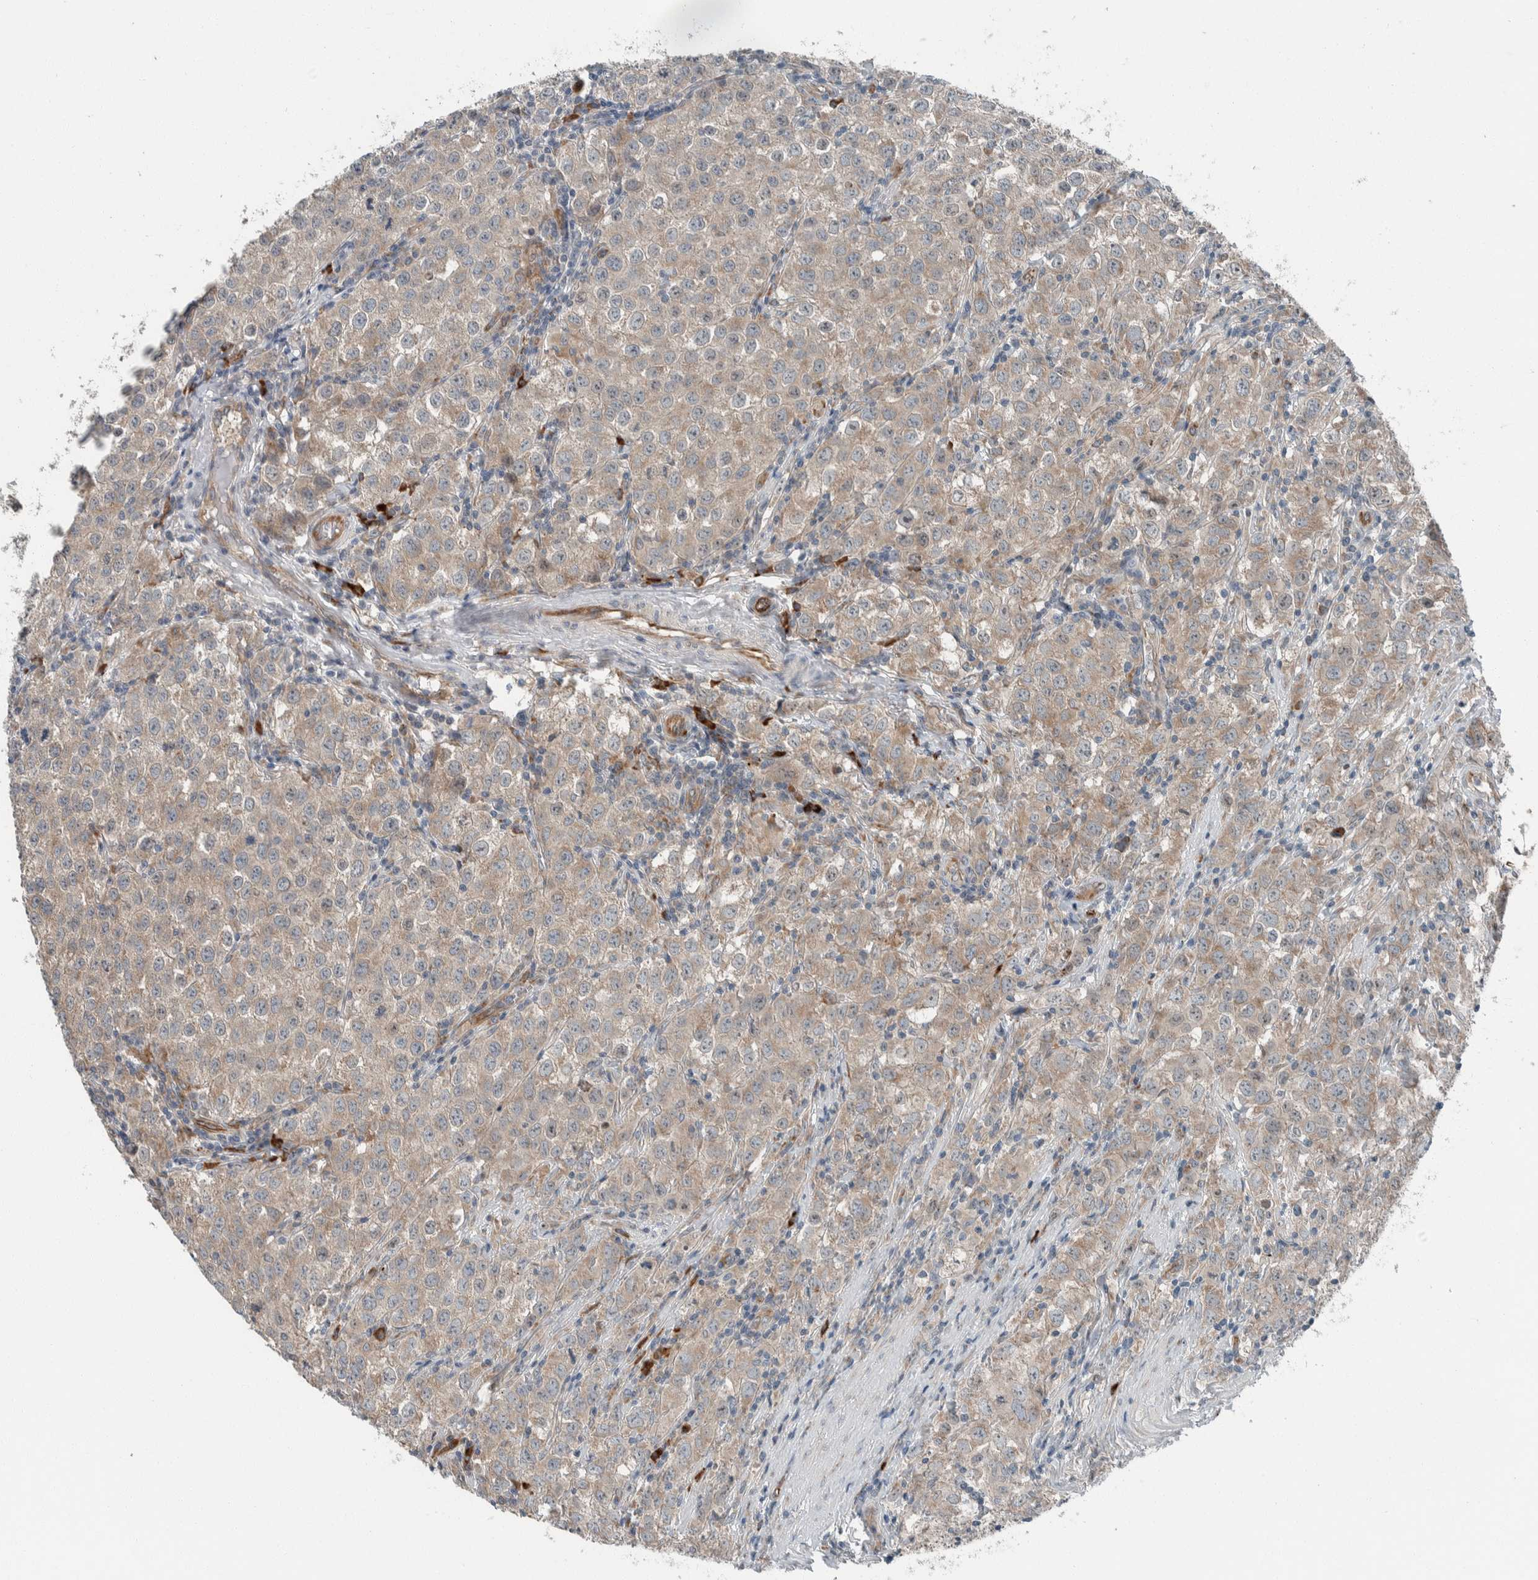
{"staining": {"intensity": "weak", "quantity": "<25%", "location": "cytoplasmic/membranous"}, "tissue": "testis cancer", "cell_type": "Tumor cells", "image_type": "cancer", "snomed": [{"axis": "morphology", "description": "Seminoma, NOS"}, {"axis": "morphology", "description": "Carcinoma, Embryonal, NOS"}, {"axis": "topography", "description": "Testis"}], "caption": "DAB immunohistochemical staining of embryonal carcinoma (testis) demonstrates no significant staining in tumor cells. The staining was performed using DAB (3,3'-diaminobenzidine) to visualize the protein expression in brown, while the nuclei were stained in blue with hematoxylin (Magnification: 20x).", "gene": "USP25", "patient": {"sex": "male", "age": 43}}